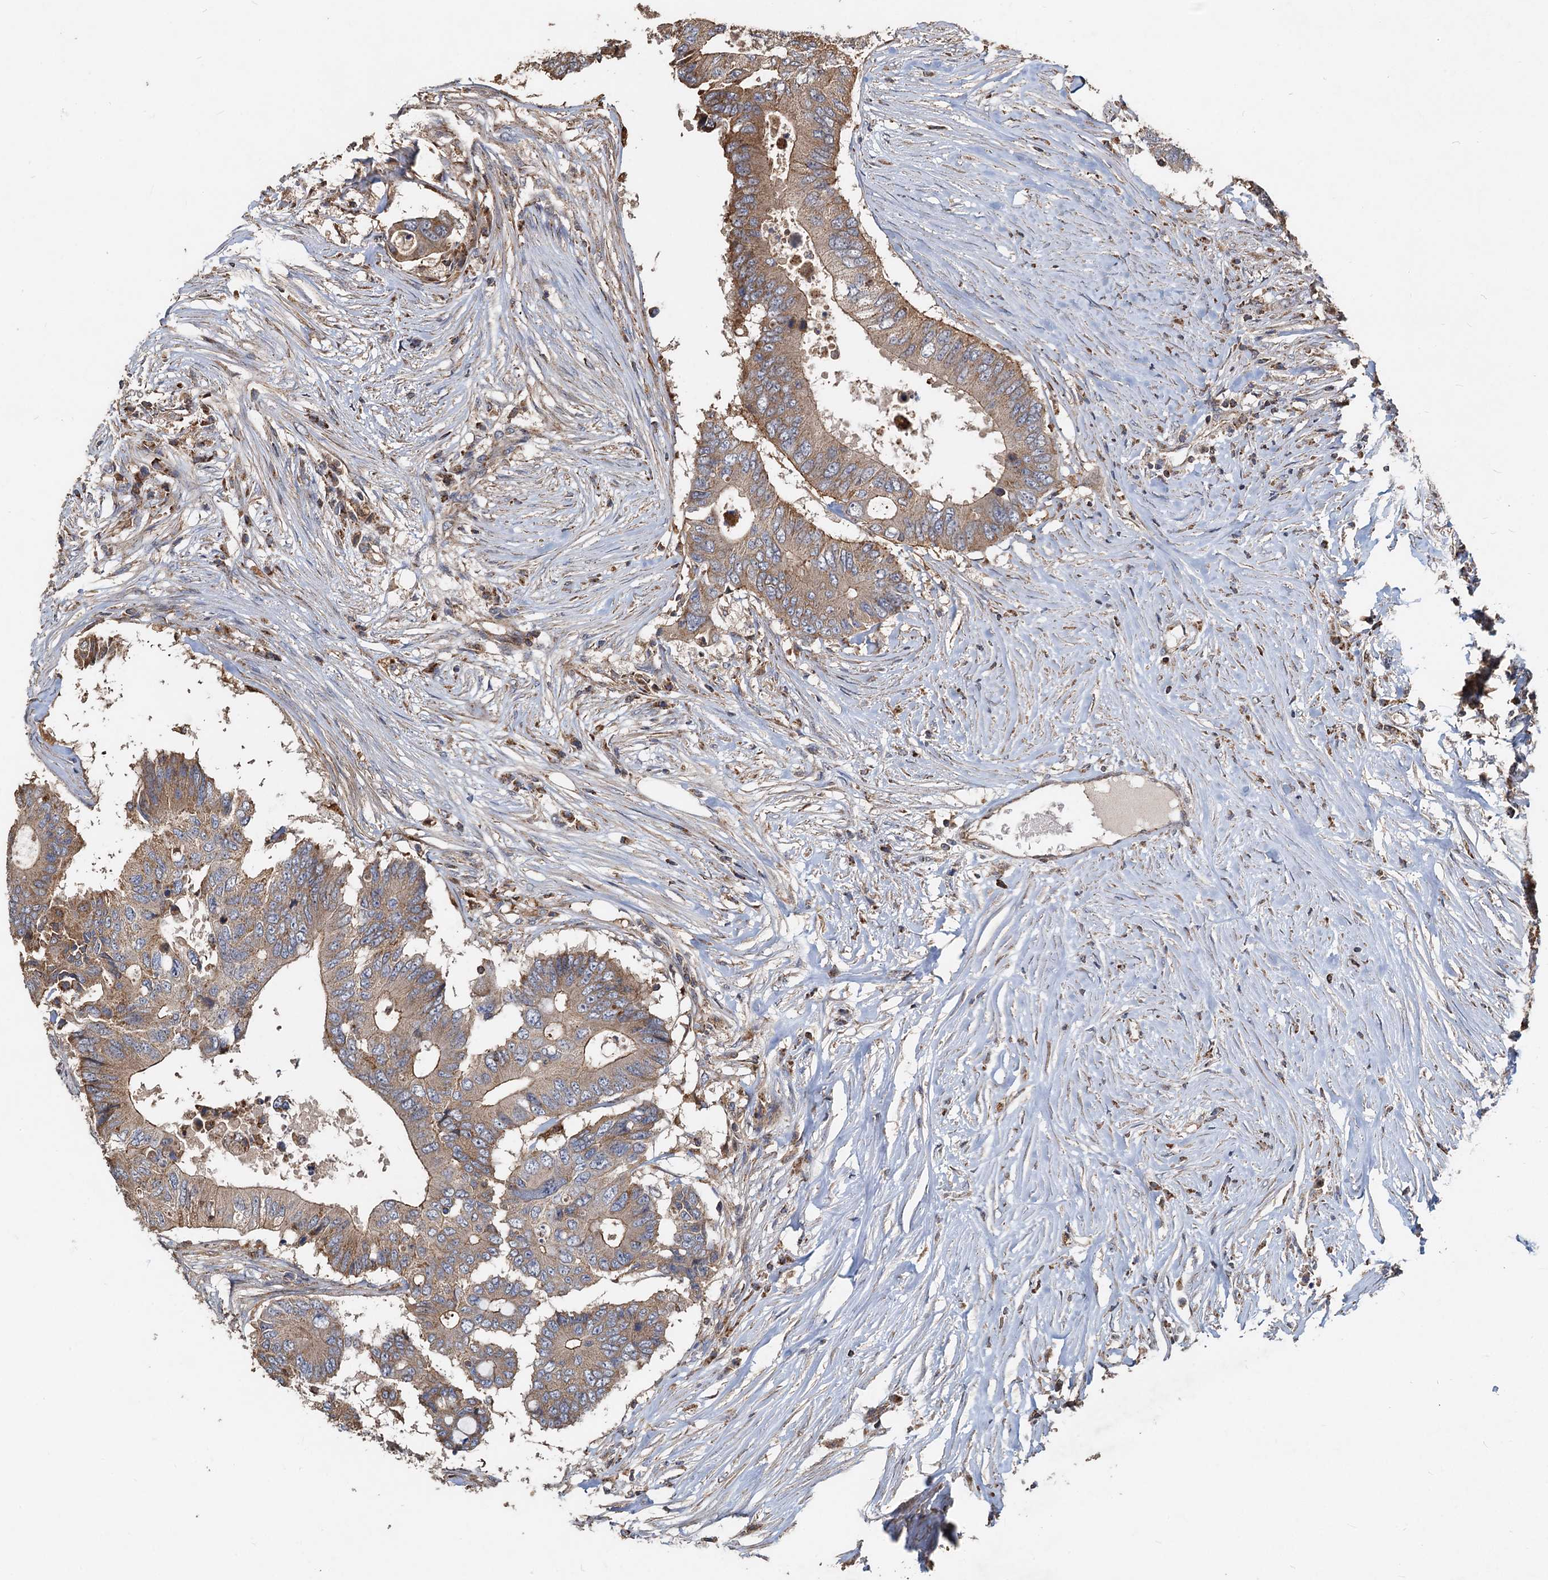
{"staining": {"intensity": "moderate", "quantity": ">75%", "location": "cytoplasmic/membranous"}, "tissue": "colorectal cancer", "cell_type": "Tumor cells", "image_type": "cancer", "snomed": [{"axis": "morphology", "description": "Adenocarcinoma, NOS"}, {"axis": "topography", "description": "Colon"}], "caption": "High-power microscopy captured an immunohistochemistry (IHC) micrograph of colorectal cancer, revealing moderate cytoplasmic/membranous positivity in about >75% of tumor cells. The protein of interest is shown in brown color, while the nuclei are stained blue.", "gene": "SDS", "patient": {"sex": "male", "age": 71}}